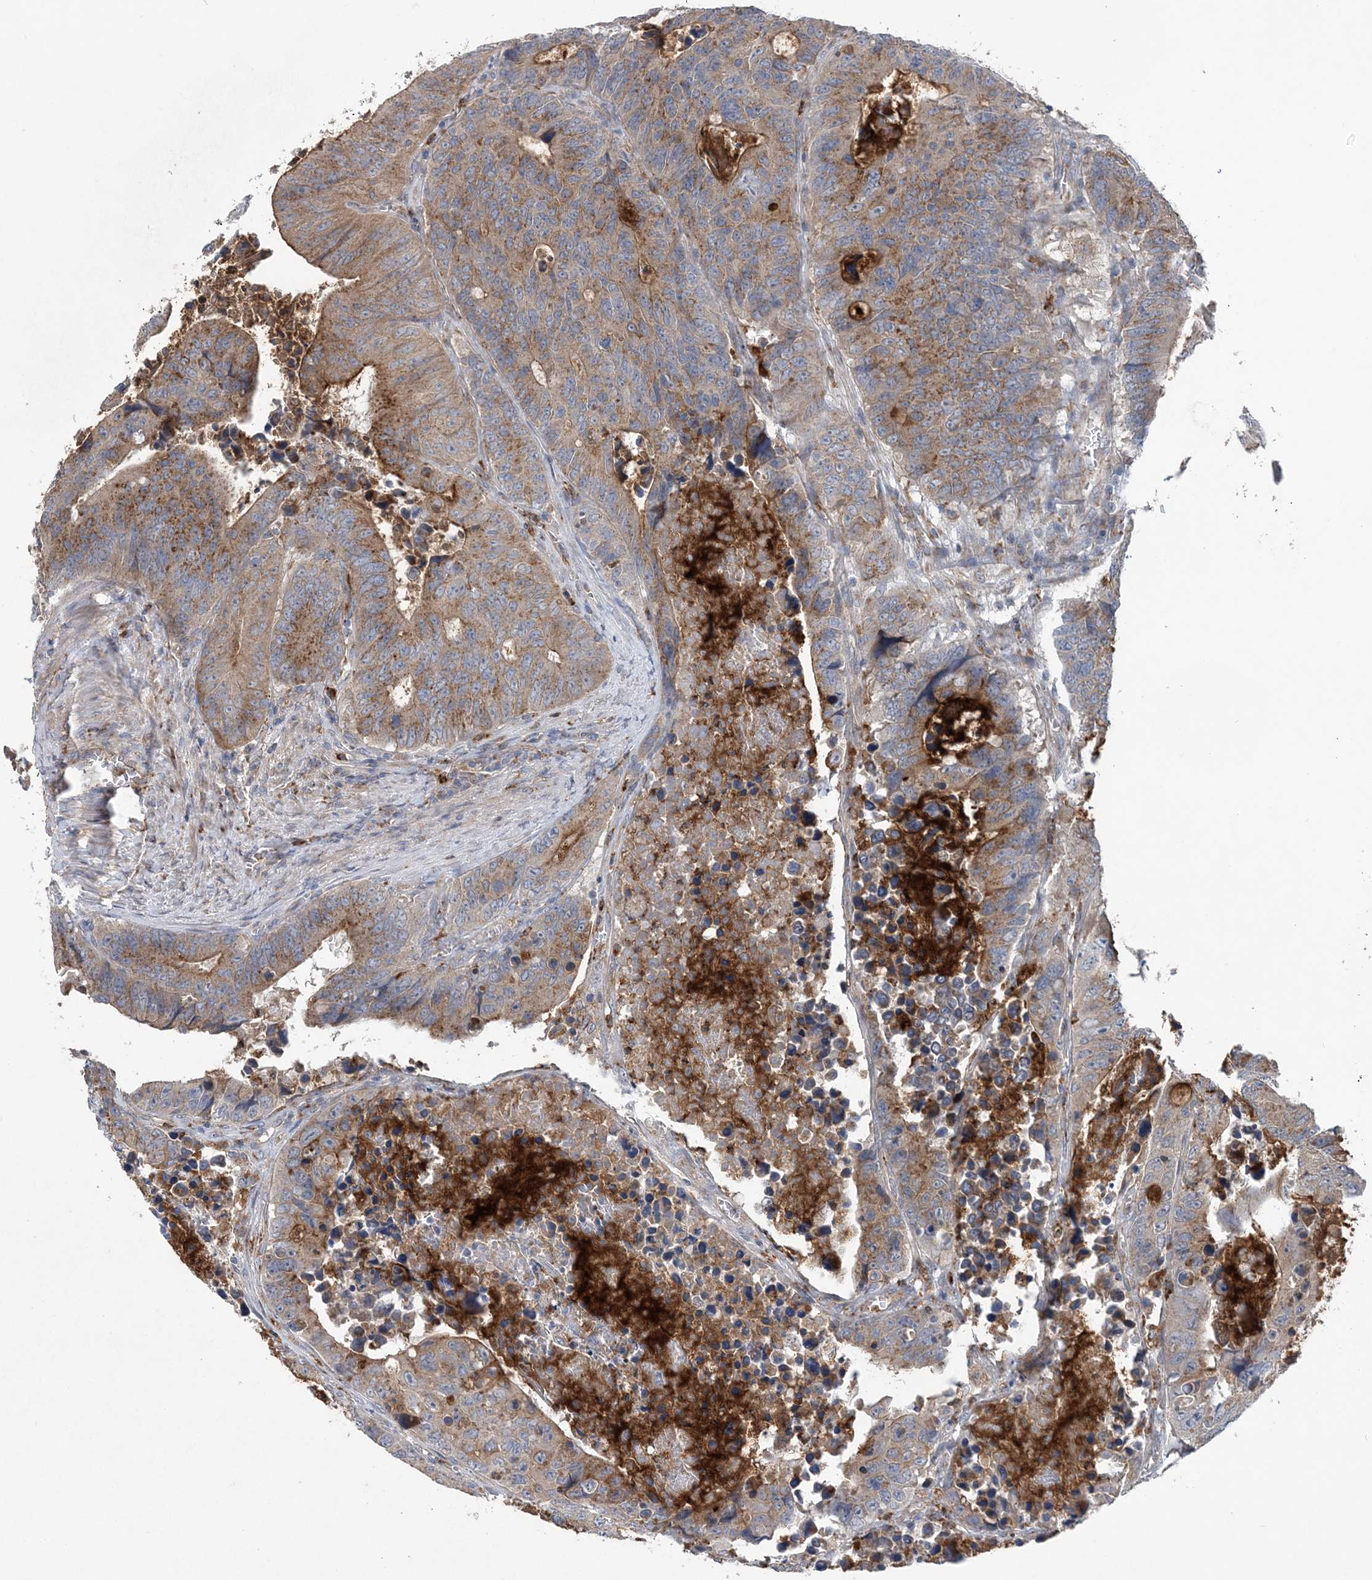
{"staining": {"intensity": "moderate", "quantity": "25%-75%", "location": "cytoplasmic/membranous"}, "tissue": "colorectal cancer", "cell_type": "Tumor cells", "image_type": "cancer", "snomed": [{"axis": "morphology", "description": "Adenocarcinoma, NOS"}, {"axis": "topography", "description": "Colon"}], "caption": "Immunohistochemical staining of colorectal adenocarcinoma exhibits medium levels of moderate cytoplasmic/membranous protein positivity in approximately 25%-75% of tumor cells.", "gene": "PTTG1IP", "patient": {"sex": "male", "age": 87}}